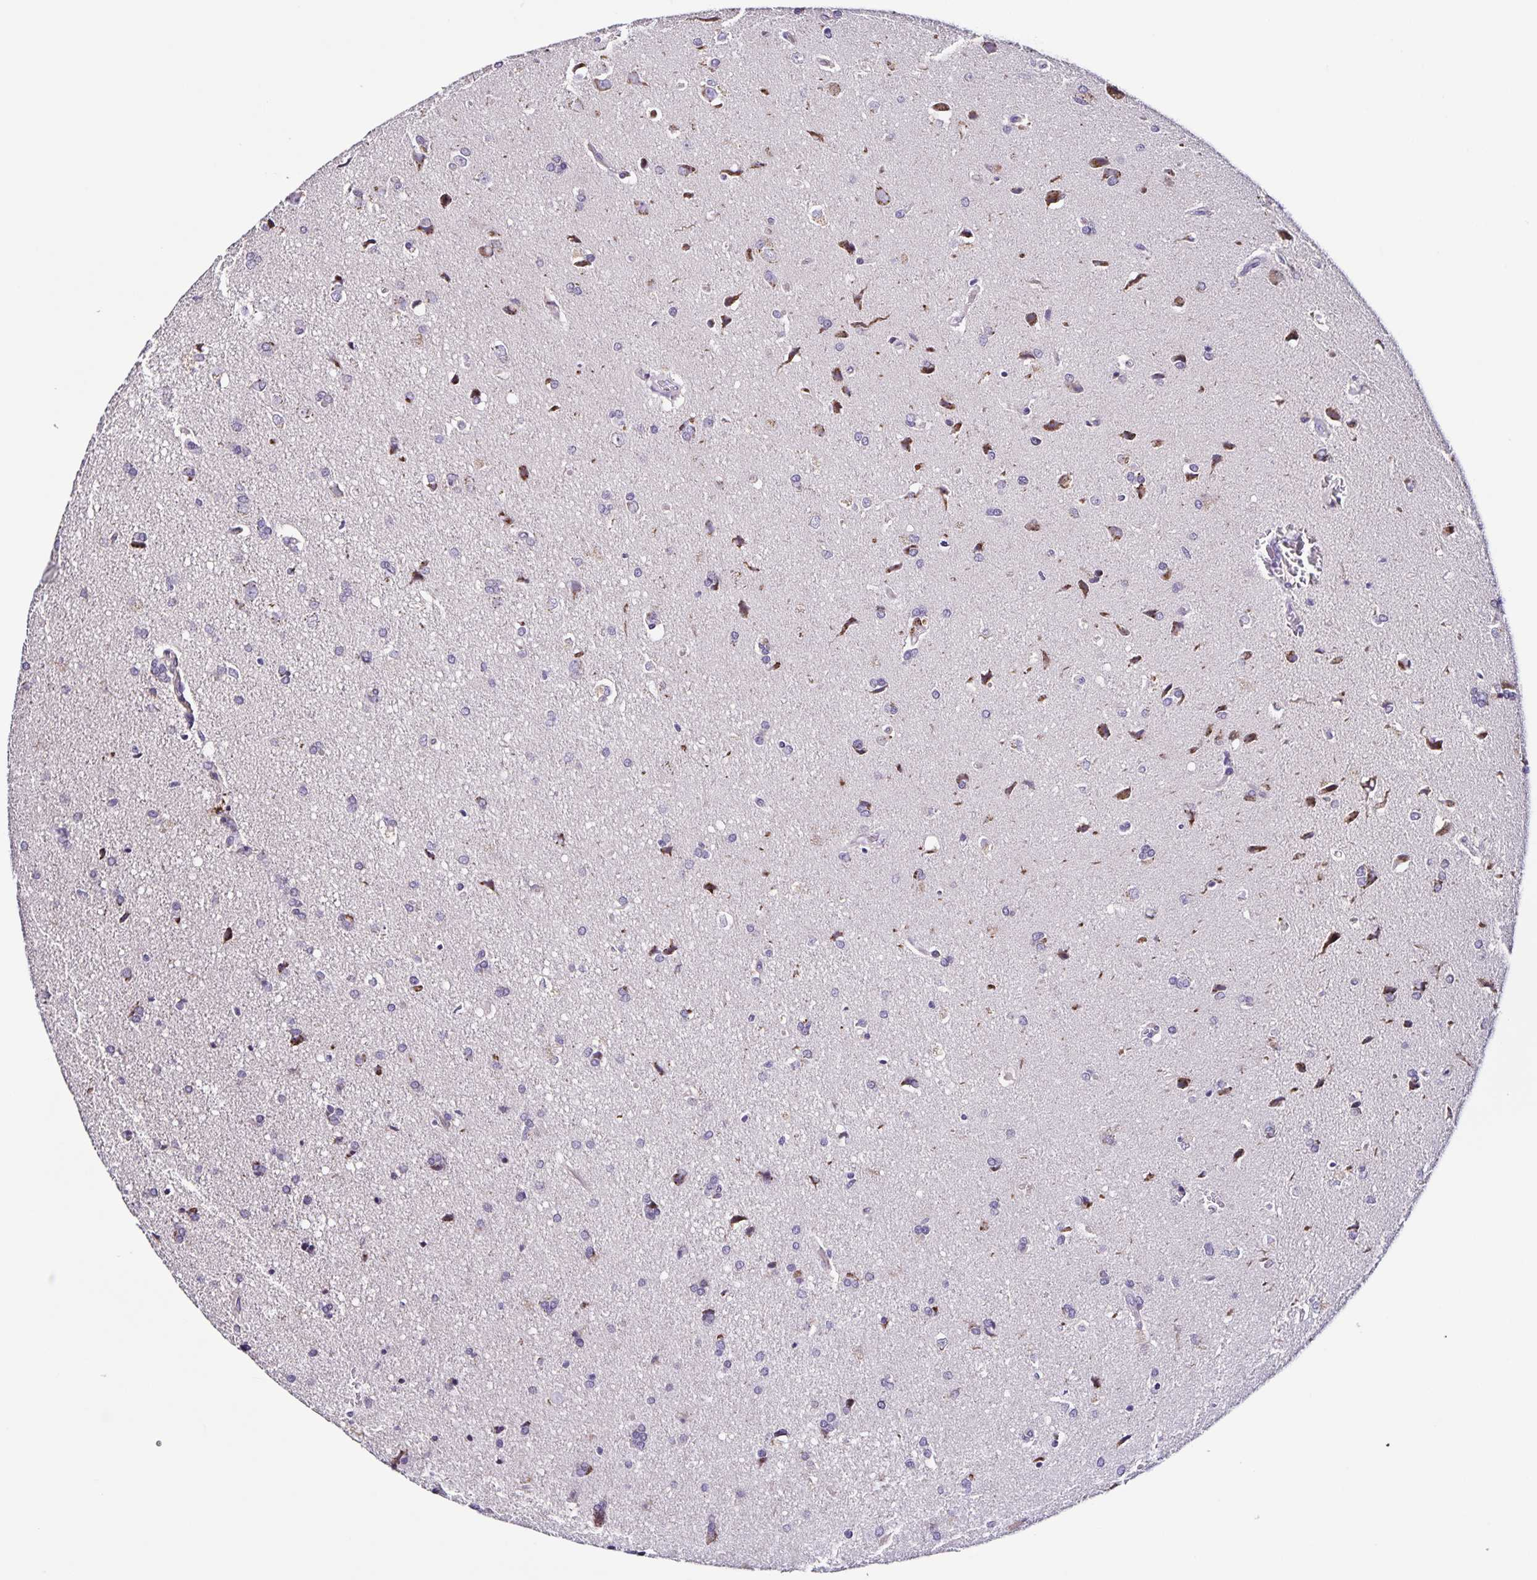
{"staining": {"intensity": "negative", "quantity": "none", "location": "none"}, "tissue": "glioma", "cell_type": "Tumor cells", "image_type": "cancer", "snomed": [{"axis": "morphology", "description": "Glioma, malignant, High grade"}, {"axis": "topography", "description": "Brain"}], "caption": "Immunohistochemistry (IHC) image of human glioma stained for a protein (brown), which exhibits no staining in tumor cells.", "gene": "RNFT2", "patient": {"sex": "male", "age": 68}}